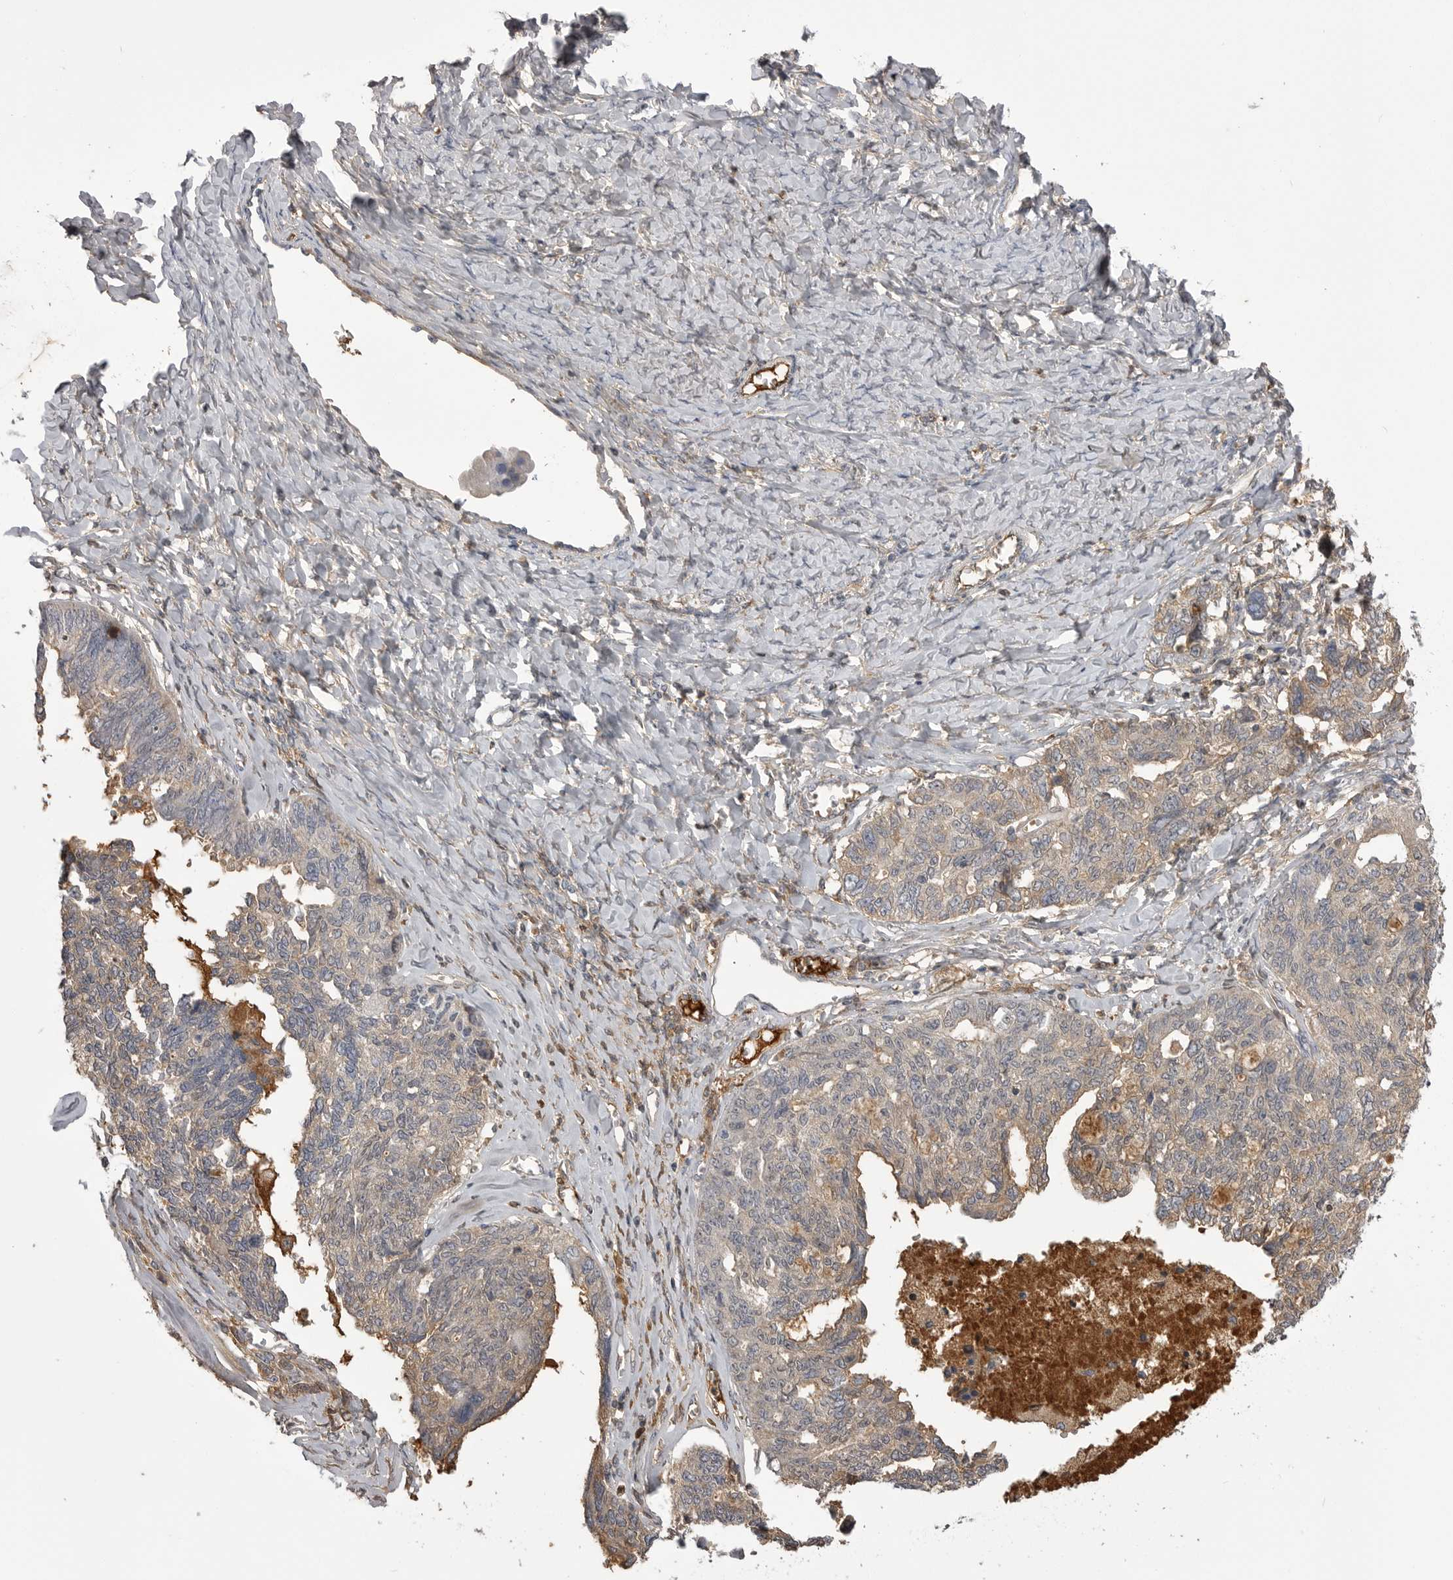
{"staining": {"intensity": "weak", "quantity": "25%-75%", "location": "cytoplasmic/membranous"}, "tissue": "ovarian cancer", "cell_type": "Tumor cells", "image_type": "cancer", "snomed": [{"axis": "morphology", "description": "Cystadenocarcinoma, serous, NOS"}, {"axis": "topography", "description": "Ovary"}], "caption": "Ovarian cancer (serous cystadenocarcinoma) tissue exhibits weak cytoplasmic/membranous expression in about 25%-75% of tumor cells The staining was performed using DAB to visualize the protein expression in brown, while the nuclei were stained in blue with hematoxylin (Magnification: 20x).", "gene": "AHSG", "patient": {"sex": "female", "age": 79}}